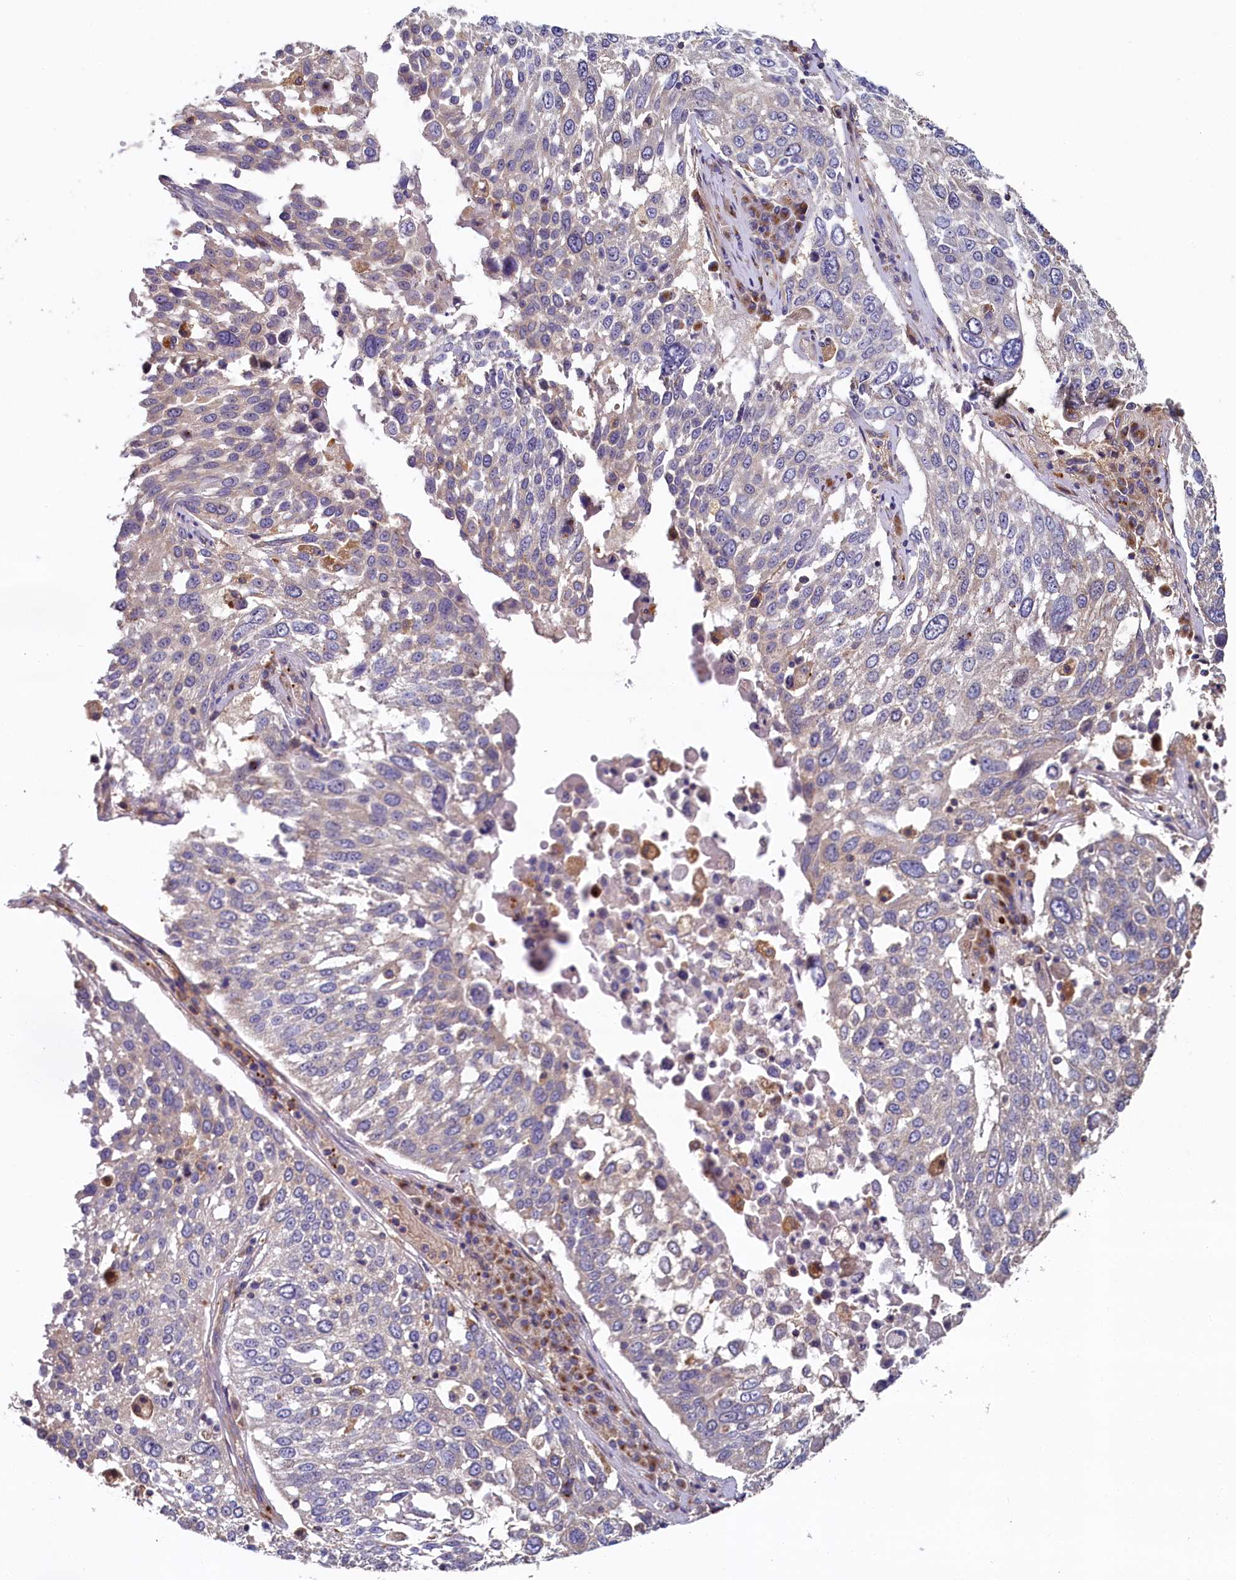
{"staining": {"intensity": "negative", "quantity": "none", "location": "none"}, "tissue": "lung cancer", "cell_type": "Tumor cells", "image_type": "cancer", "snomed": [{"axis": "morphology", "description": "Squamous cell carcinoma, NOS"}, {"axis": "topography", "description": "Lung"}], "caption": "Protein analysis of lung cancer (squamous cell carcinoma) reveals no significant expression in tumor cells. (DAB IHC with hematoxylin counter stain).", "gene": "PPIP5K1", "patient": {"sex": "male", "age": 65}}